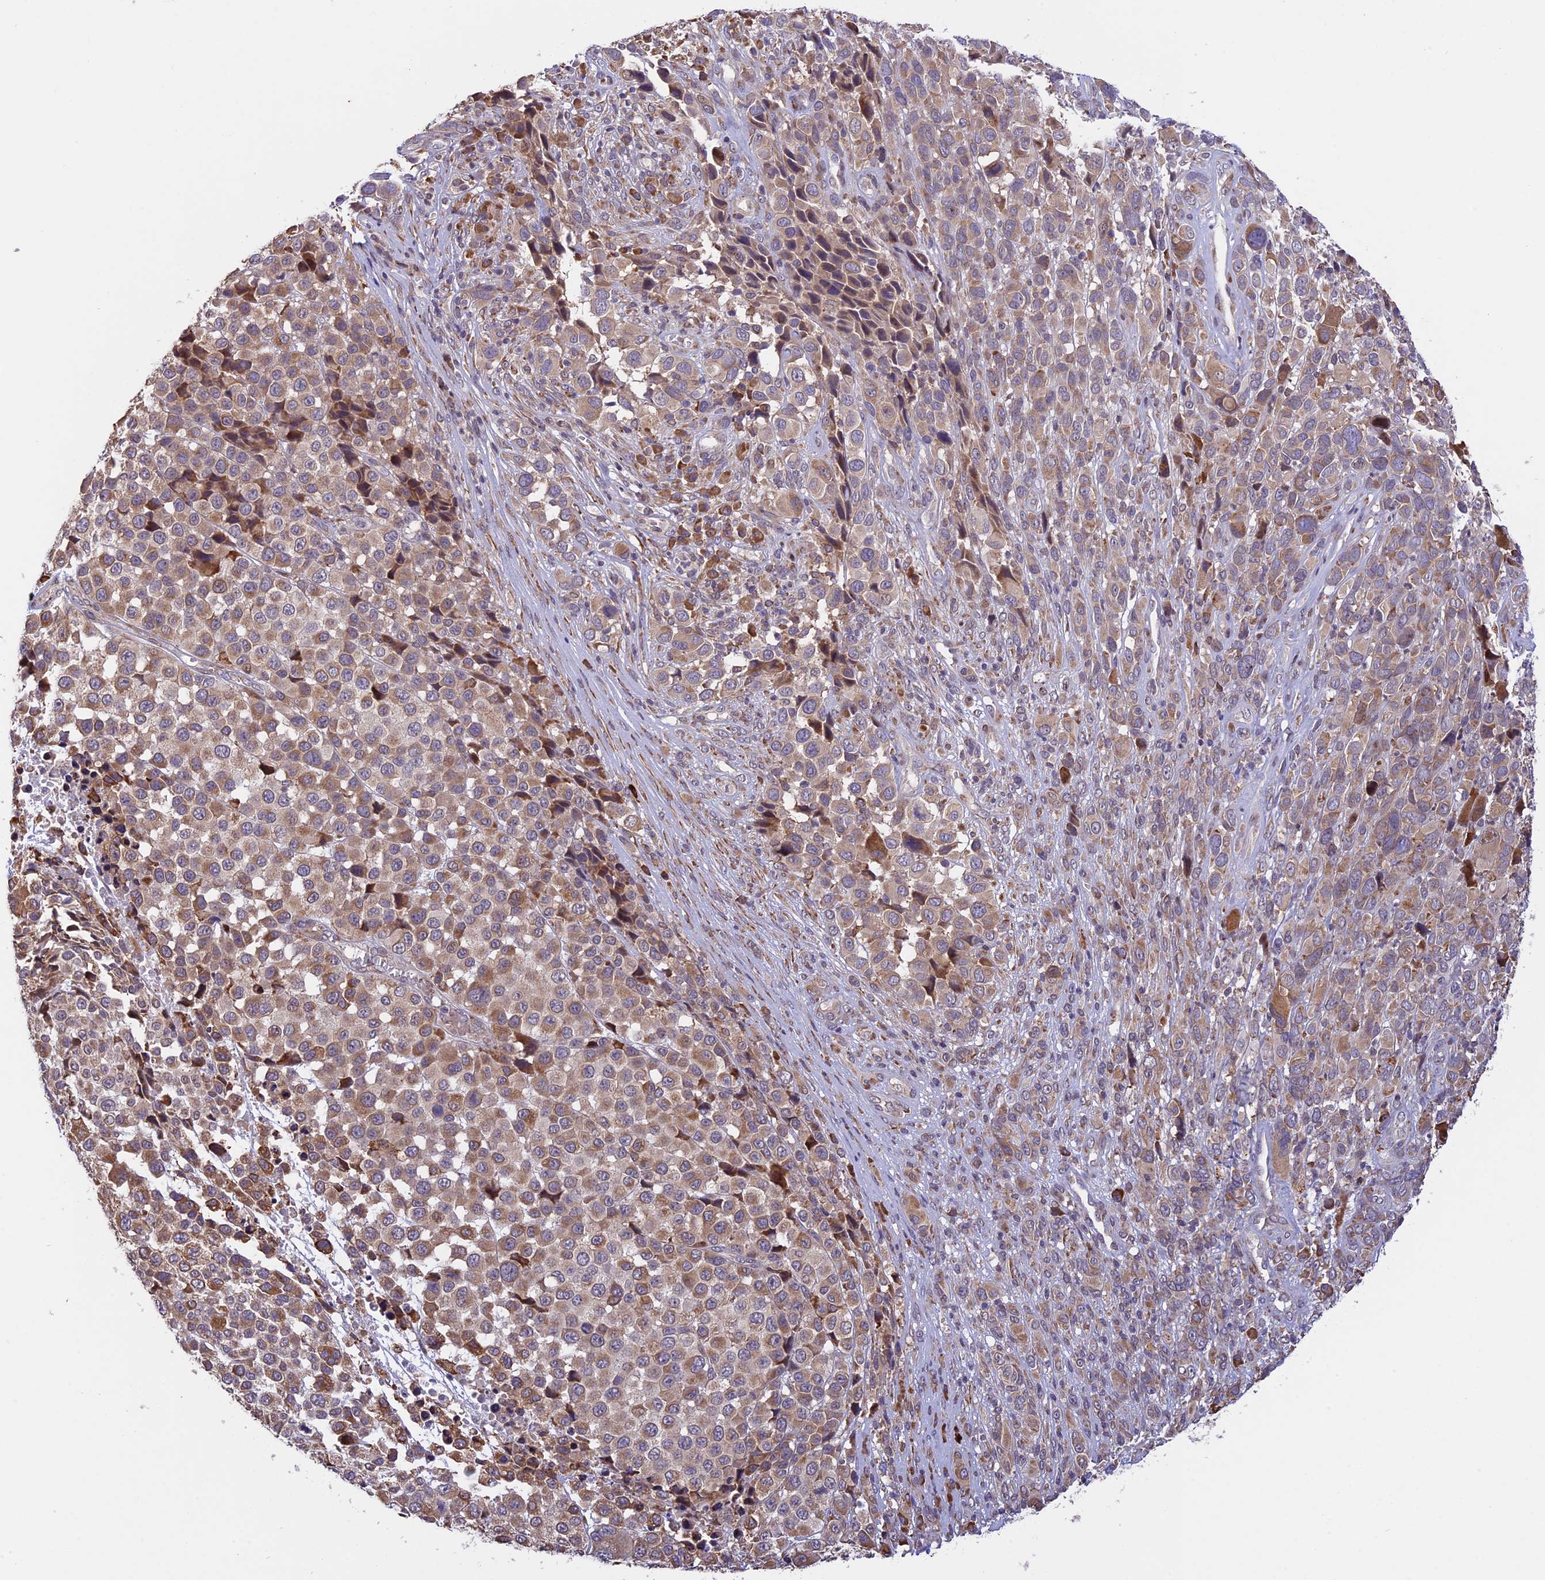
{"staining": {"intensity": "moderate", "quantity": ">75%", "location": "cytoplasmic/membranous"}, "tissue": "melanoma", "cell_type": "Tumor cells", "image_type": "cancer", "snomed": [{"axis": "morphology", "description": "Malignant melanoma, NOS"}, {"axis": "topography", "description": "Skin of trunk"}], "caption": "A high-resolution image shows immunohistochemistry staining of melanoma, which exhibits moderate cytoplasmic/membranous expression in approximately >75% of tumor cells.", "gene": "DMRTA2", "patient": {"sex": "male", "age": 71}}